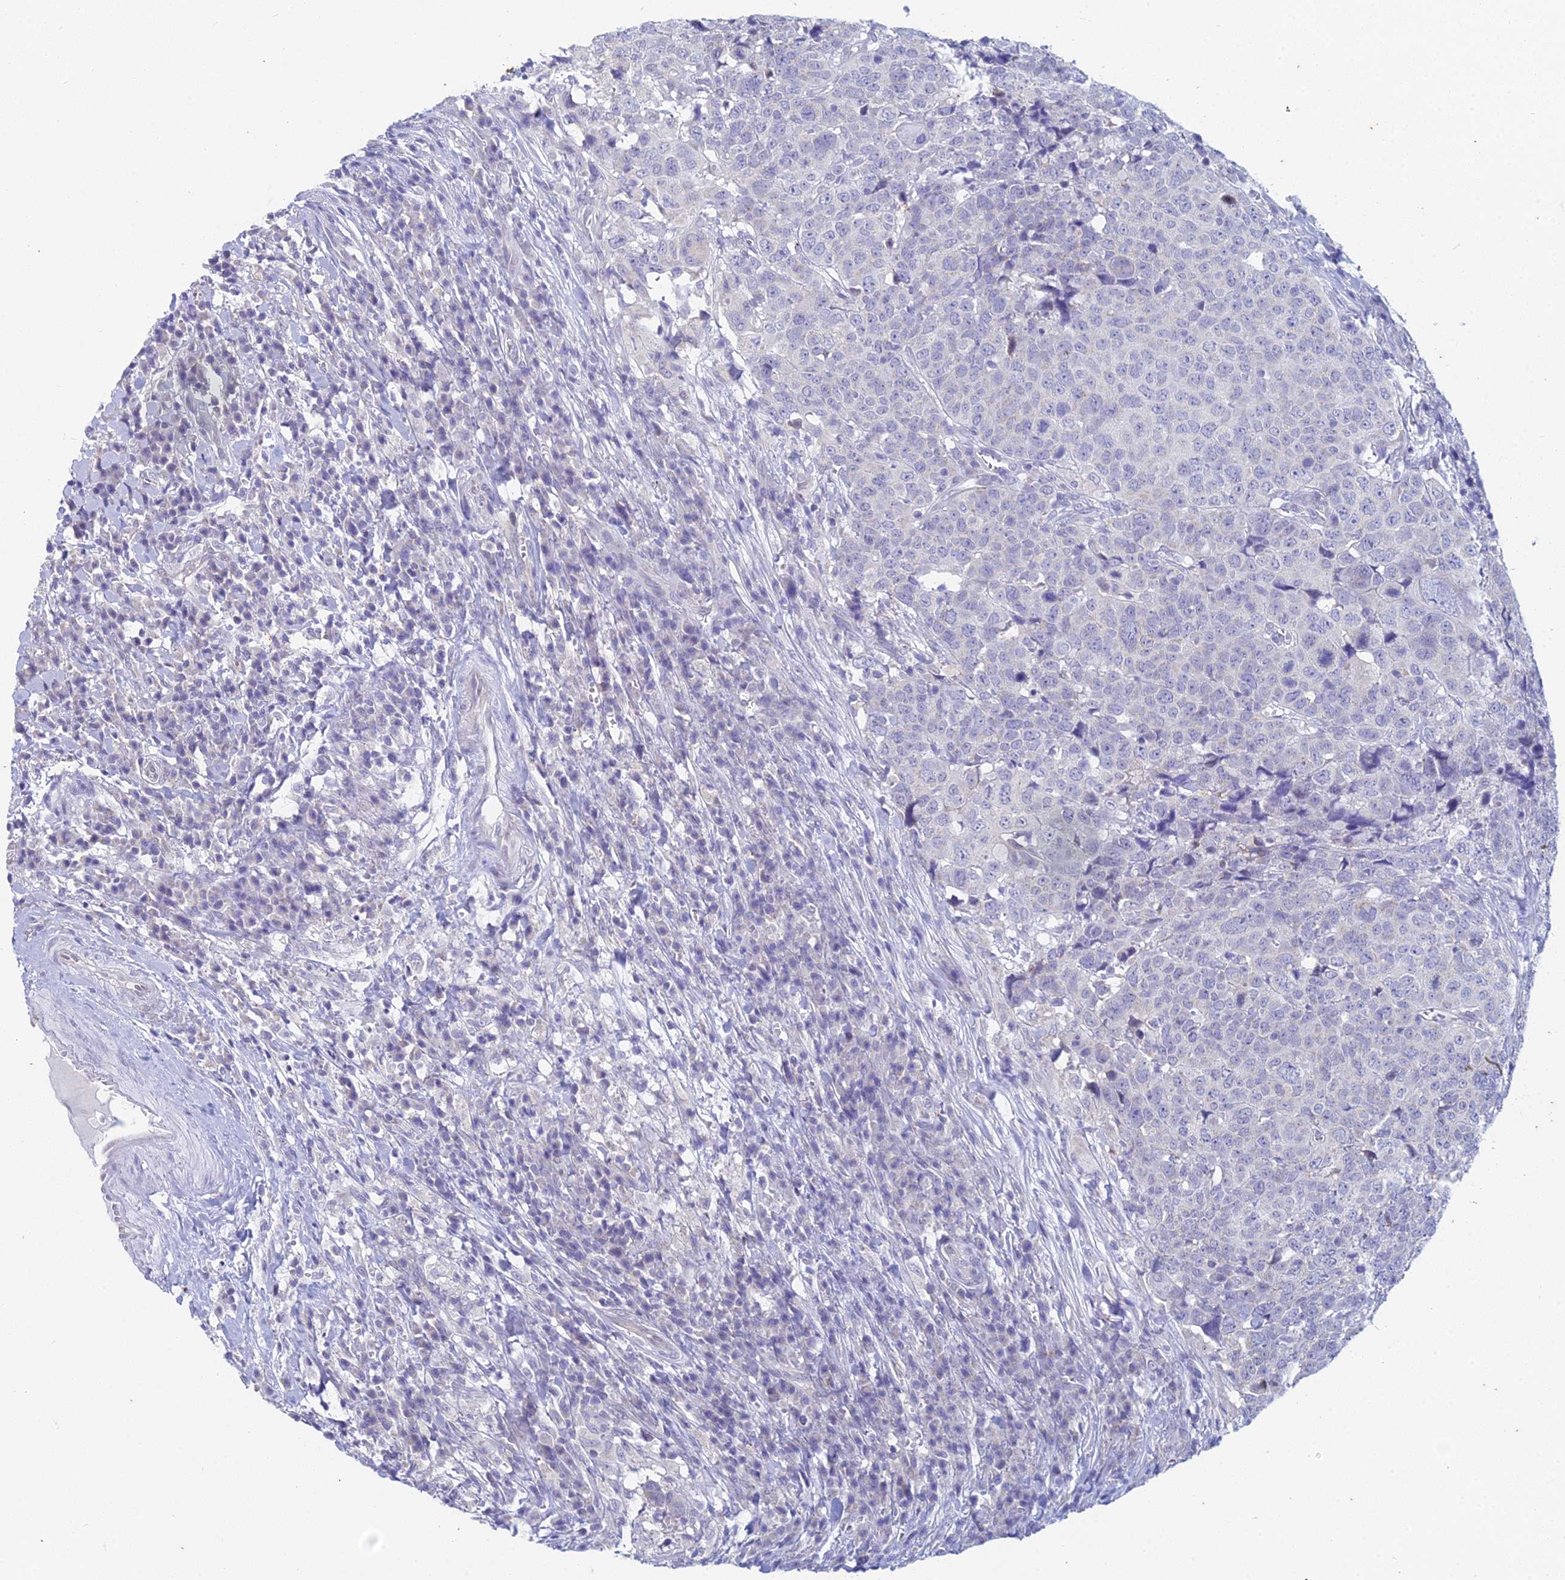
{"staining": {"intensity": "negative", "quantity": "none", "location": "none"}, "tissue": "head and neck cancer", "cell_type": "Tumor cells", "image_type": "cancer", "snomed": [{"axis": "morphology", "description": "Squamous cell carcinoma, NOS"}, {"axis": "topography", "description": "Head-Neck"}], "caption": "A histopathology image of human head and neck cancer is negative for staining in tumor cells.", "gene": "EEF2KMT", "patient": {"sex": "male", "age": 66}}